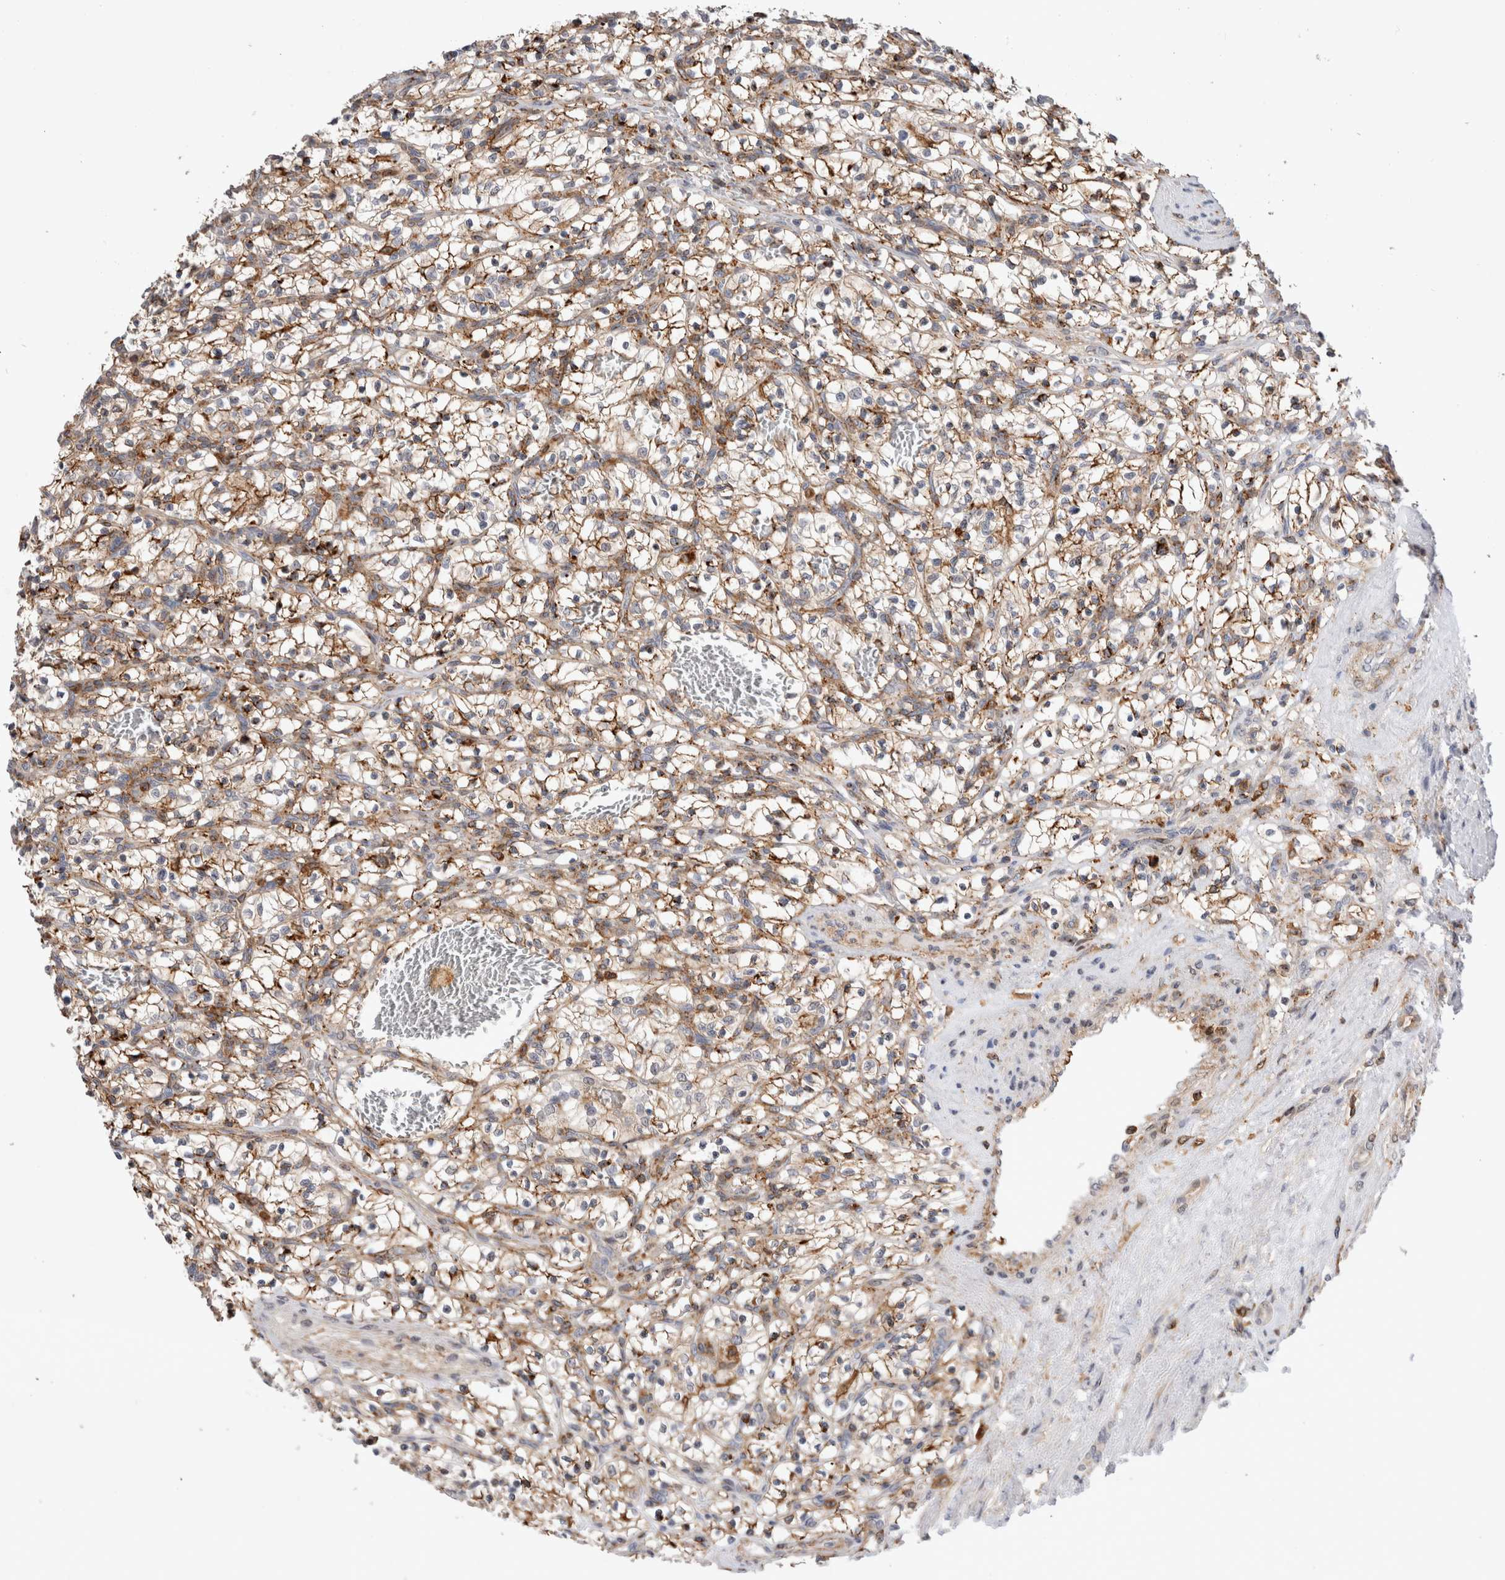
{"staining": {"intensity": "weak", "quantity": ">75%", "location": "cytoplasmic/membranous"}, "tissue": "renal cancer", "cell_type": "Tumor cells", "image_type": "cancer", "snomed": [{"axis": "morphology", "description": "Adenocarcinoma, NOS"}, {"axis": "topography", "description": "Kidney"}], "caption": "Brown immunohistochemical staining in adenocarcinoma (renal) shows weak cytoplasmic/membranous expression in about >75% of tumor cells. Immunohistochemistry (ihc) stains the protein of interest in brown and the nuclei are stained blue.", "gene": "CCDC88B", "patient": {"sex": "female", "age": 57}}